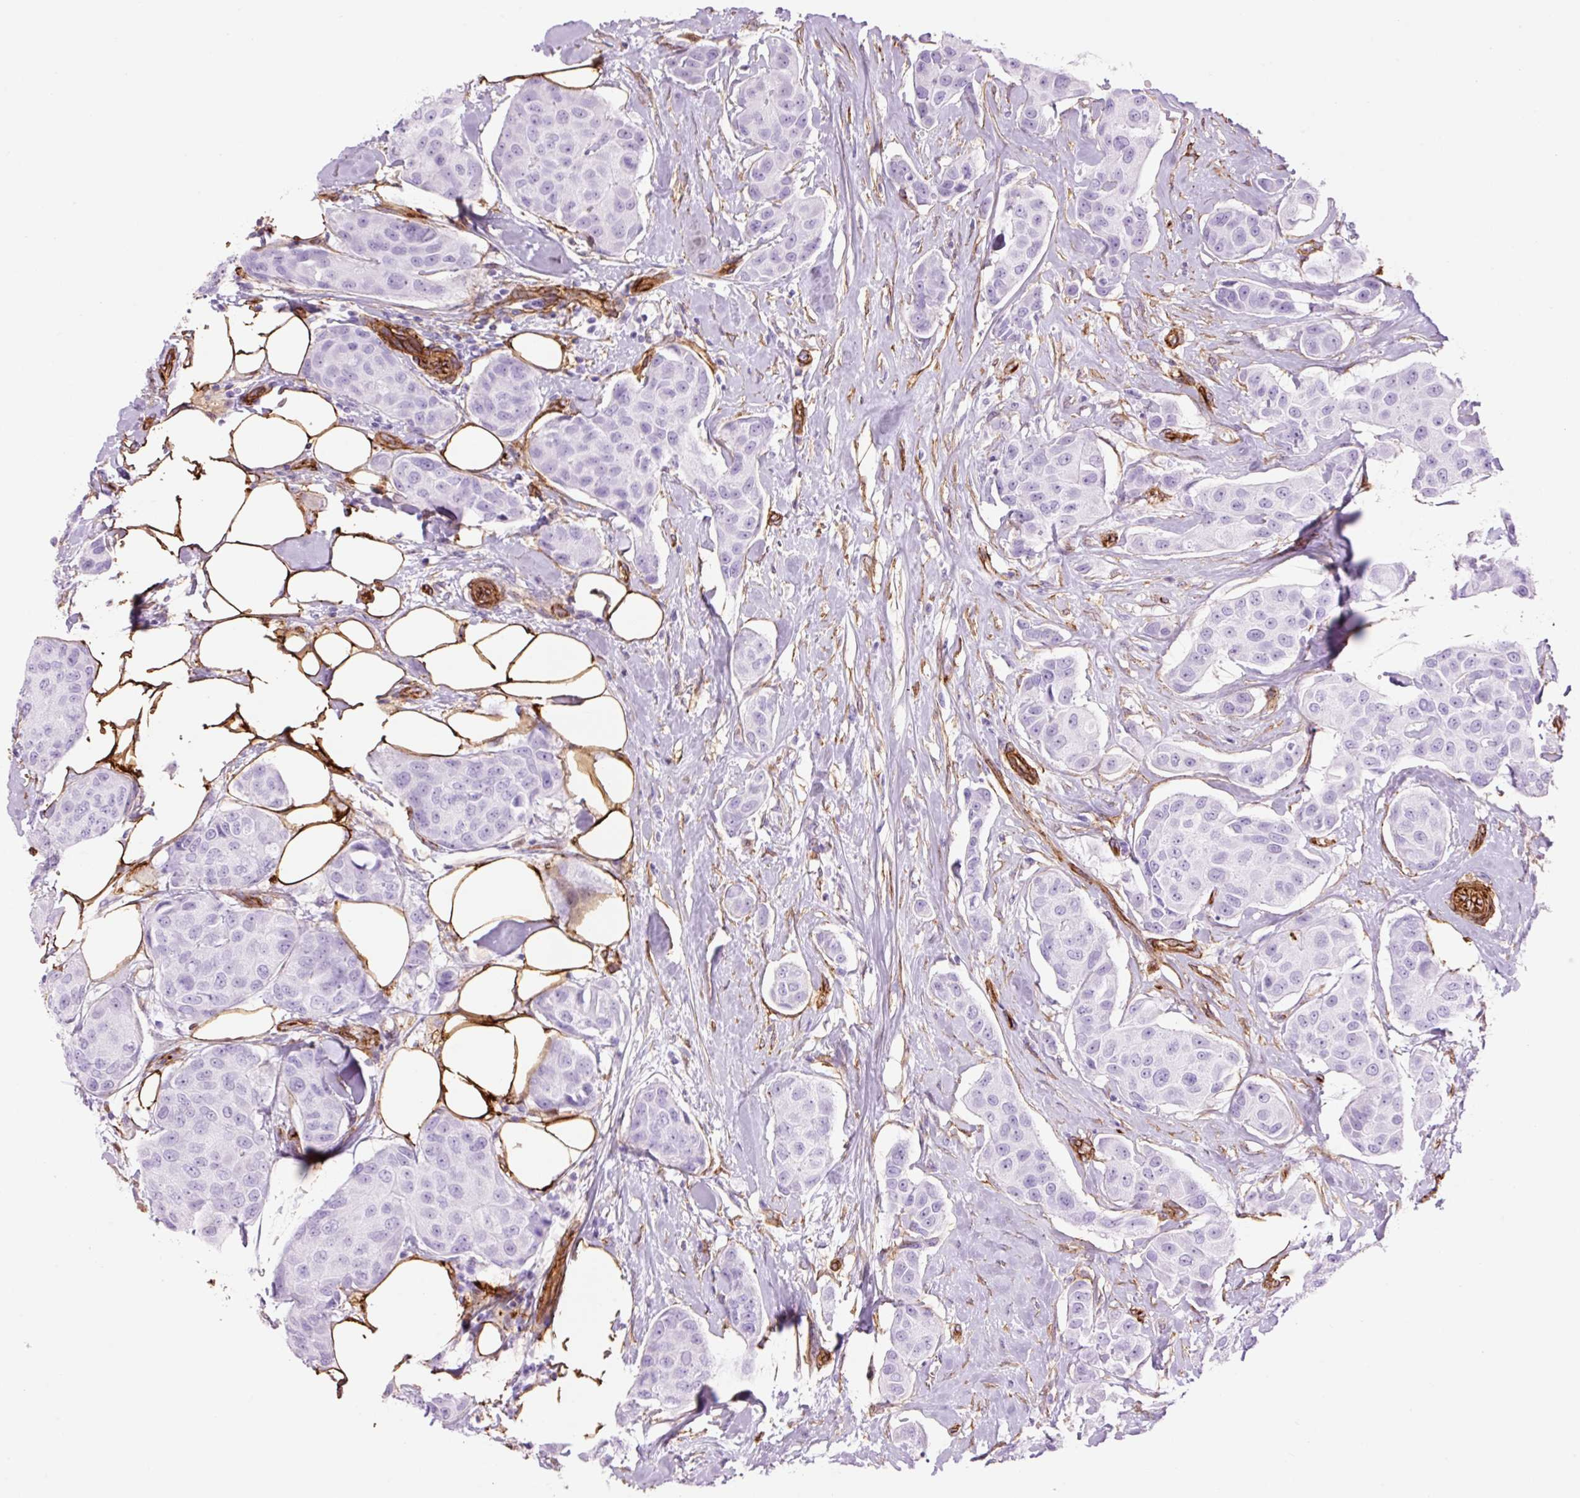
{"staining": {"intensity": "negative", "quantity": "none", "location": "none"}, "tissue": "breast cancer", "cell_type": "Tumor cells", "image_type": "cancer", "snomed": [{"axis": "morphology", "description": "Duct carcinoma"}, {"axis": "topography", "description": "Breast"}, {"axis": "topography", "description": "Lymph node"}], "caption": "DAB immunohistochemical staining of human breast intraductal carcinoma shows no significant staining in tumor cells.", "gene": "CAV1", "patient": {"sex": "female", "age": 80}}